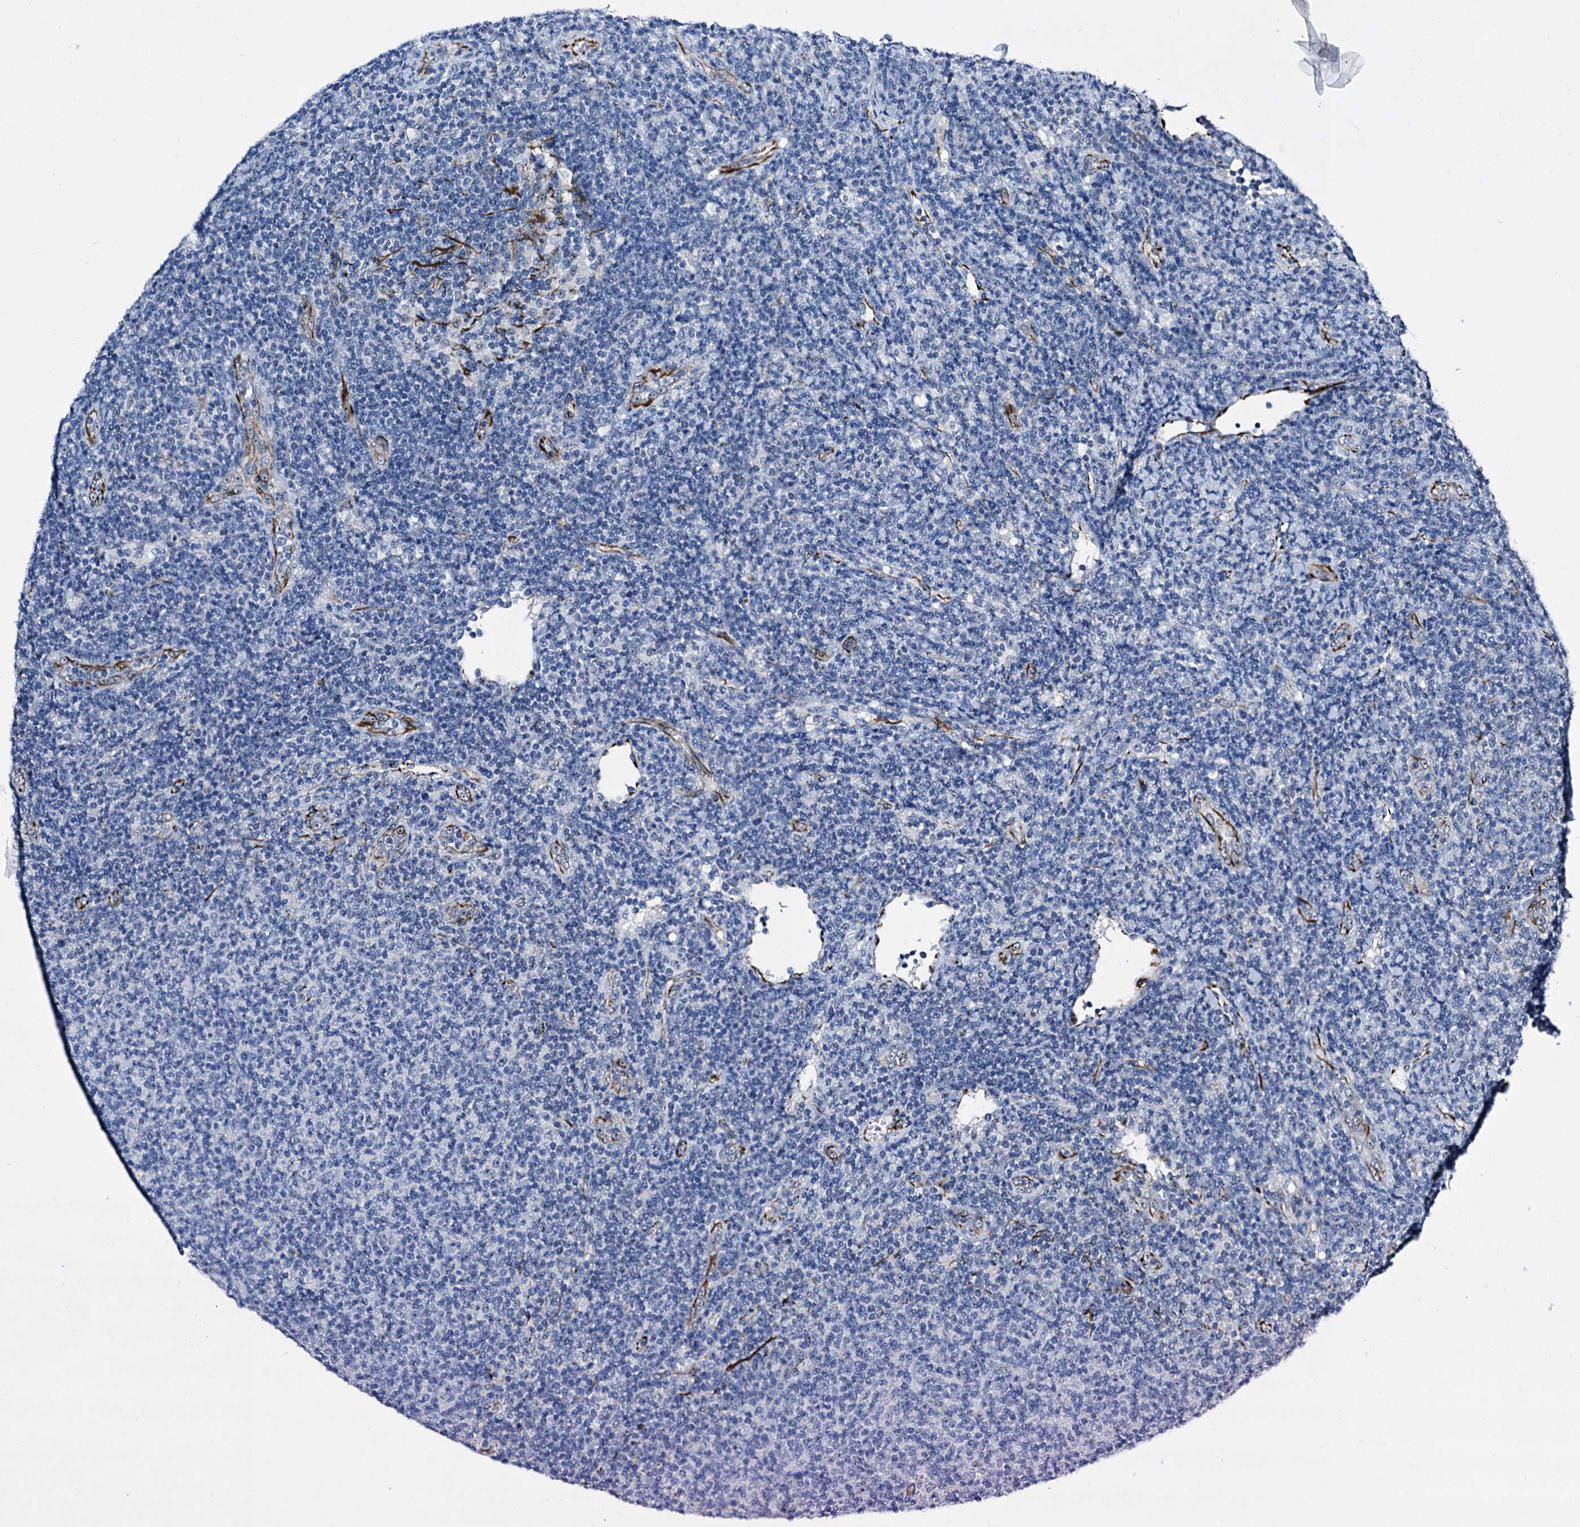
{"staining": {"intensity": "negative", "quantity": "none", "location": "none"}, "tissue": "lymphoma", "cell_type": "Tumor cells", "image_type": "cancer", "snomed": [{"axis": "morphology", "description": "Malignant lymphoma, non-Hodgkin's type, Low grade"}, {"axis": "topography", "description": "Lymph node"}], "caption": "Immunohistochemical staining of malignant lymphoma, non-Hodgkin's type (low-grade) exhibits no significant positivity in tumor cells.", "gene": "EMG1", "patient": {"sex": "male", "age": 66}}